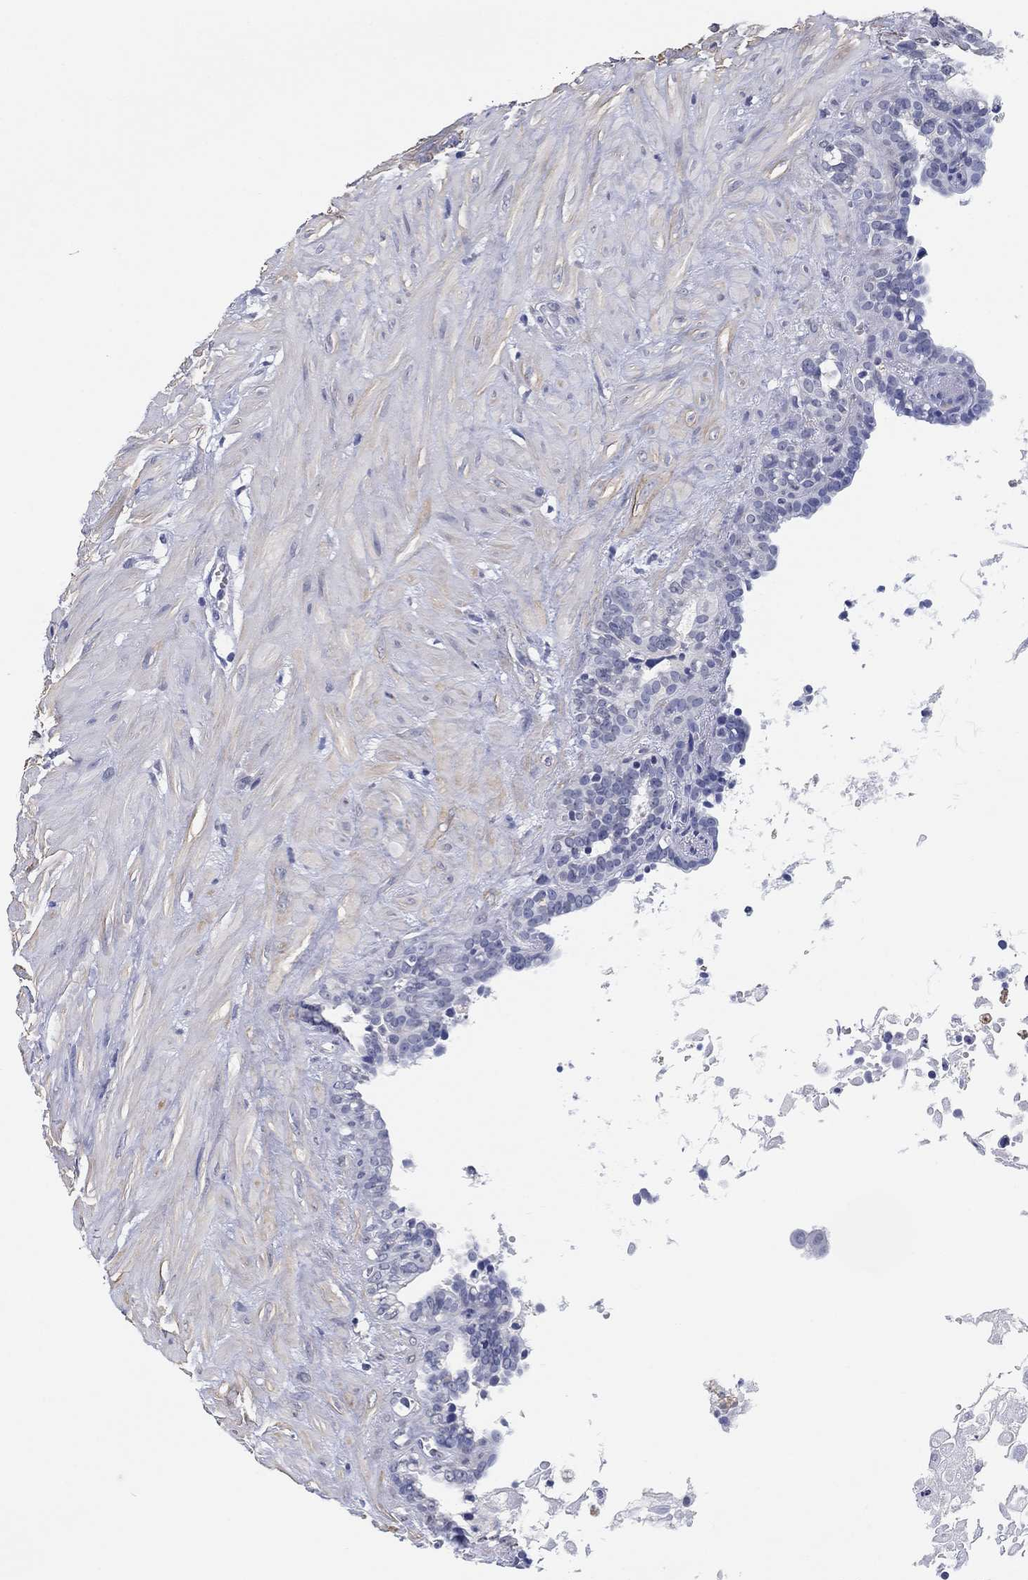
{"staining": {"intensity": "negative", "quantity": "none", "location": "none"}, "tissue": "seminal vesicle", "cell_type": "Glandular cells", "image_type": "normal", "snomed": [{"axis": "morphology", "description": "Normal tissue, NOS"}, {"axis": "morphology", "description": "Urothelial carcinoma, NOS"}, {"axis": "topography", "description": "Urinary bladder"}, {"axis": "topography", "description": "Seminal veicle"}], "caption": "Glandular cells show no significant expression in unremarkable seminal vesicle. (Brightfield microscopy of DAB IHC at high magnification).", "gene": "OTUB2", "patient": {"sex": "male", "age": 76}}